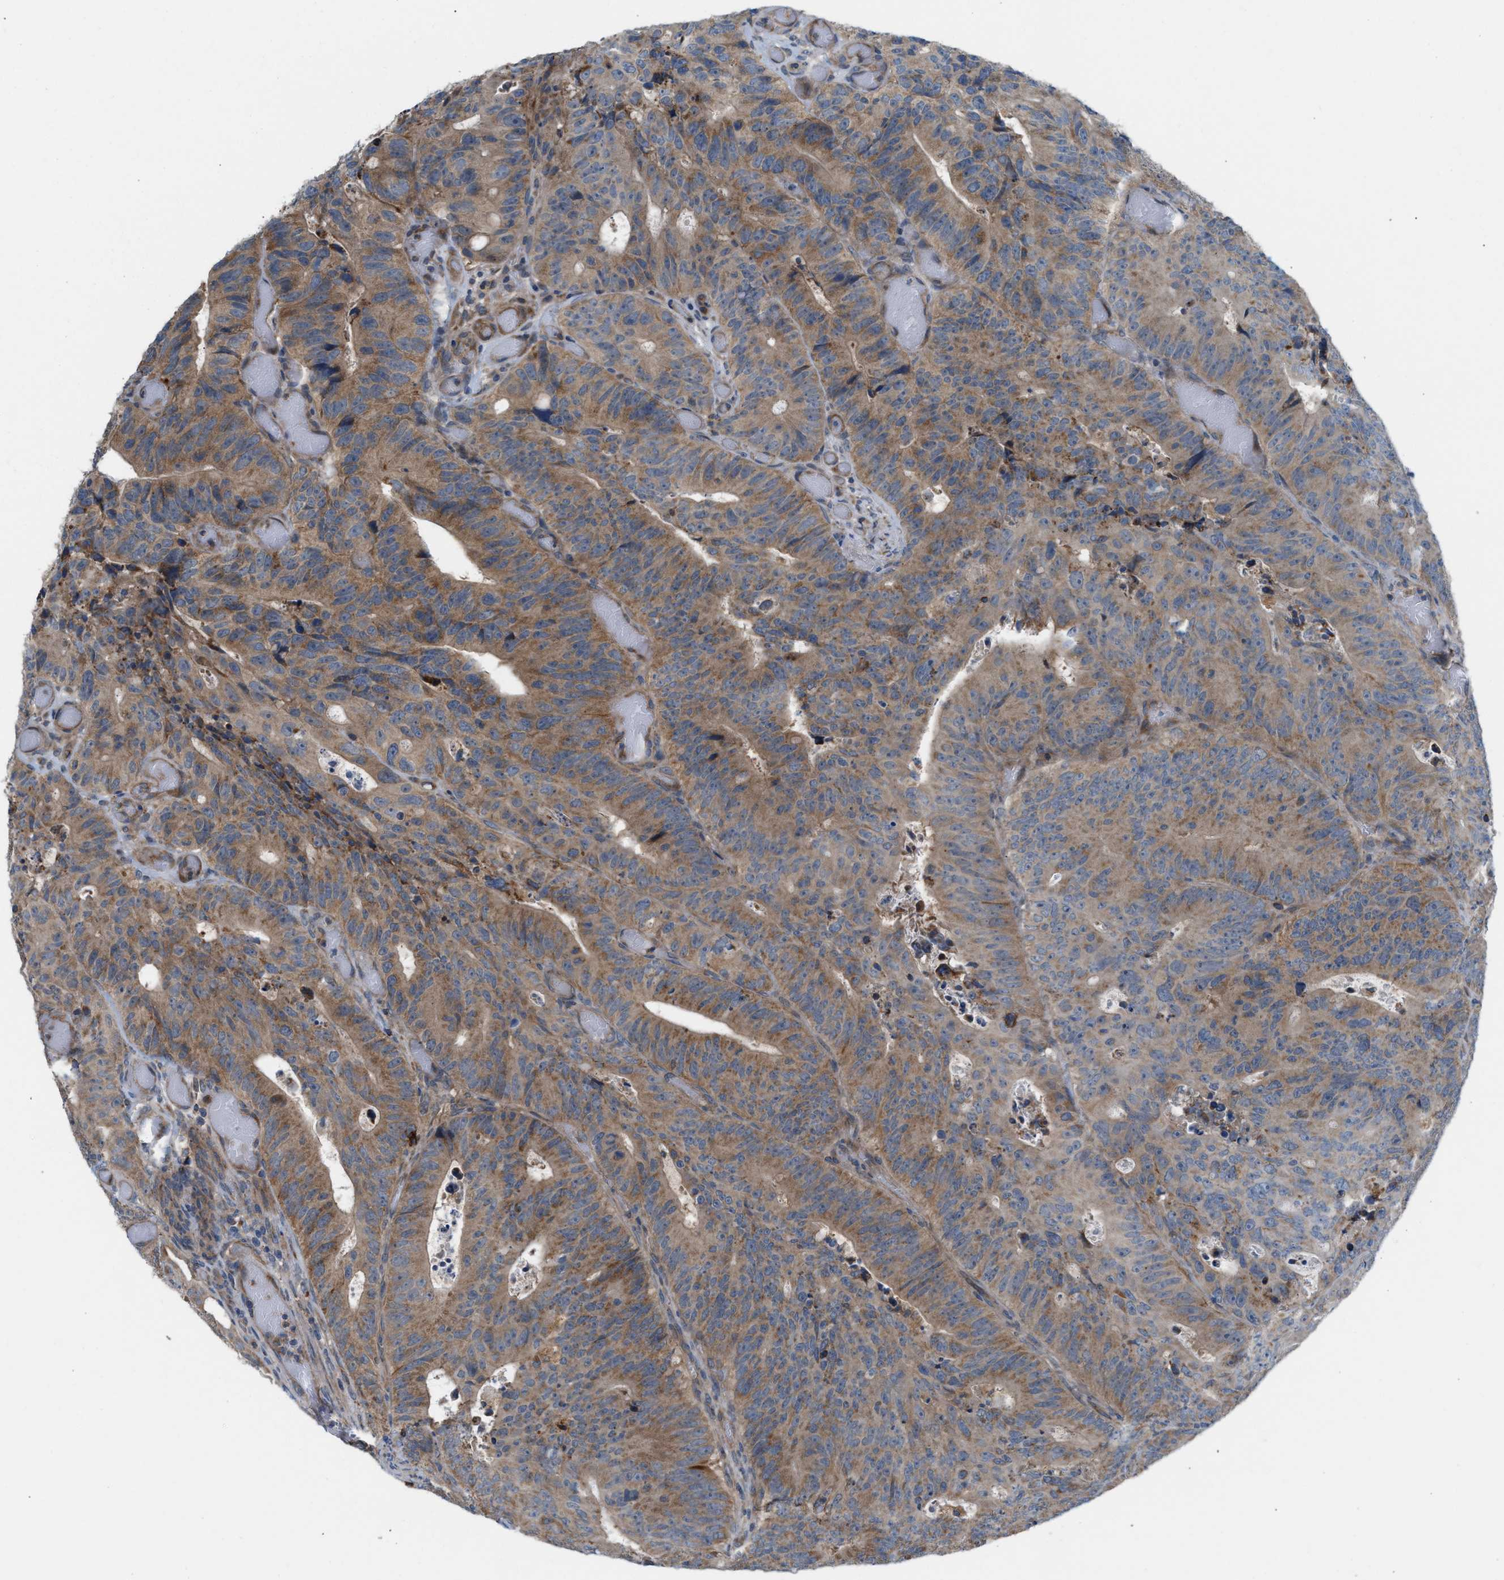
{"staining": {"intensity": "moderate", "quantity": "25%-75%", "location": "cytoplasmic/membranous"}, "tissue": "colorectal cancer", "cell_type": "Tumor cells", "image_type": "cancer", "snomed": [{"axis": "morphology", "description": "Adenocarcinoma, NOS"}, {"axis": "topography", "description": "Colon"}], "caption": "Moderate cytoplasmic/membranous expression is present in approximately 25%-75% of tumor cells in adenocarcinoma (colorectal).", "gene": "PDCL", "patient": {"sex": "male", "age": 87}}